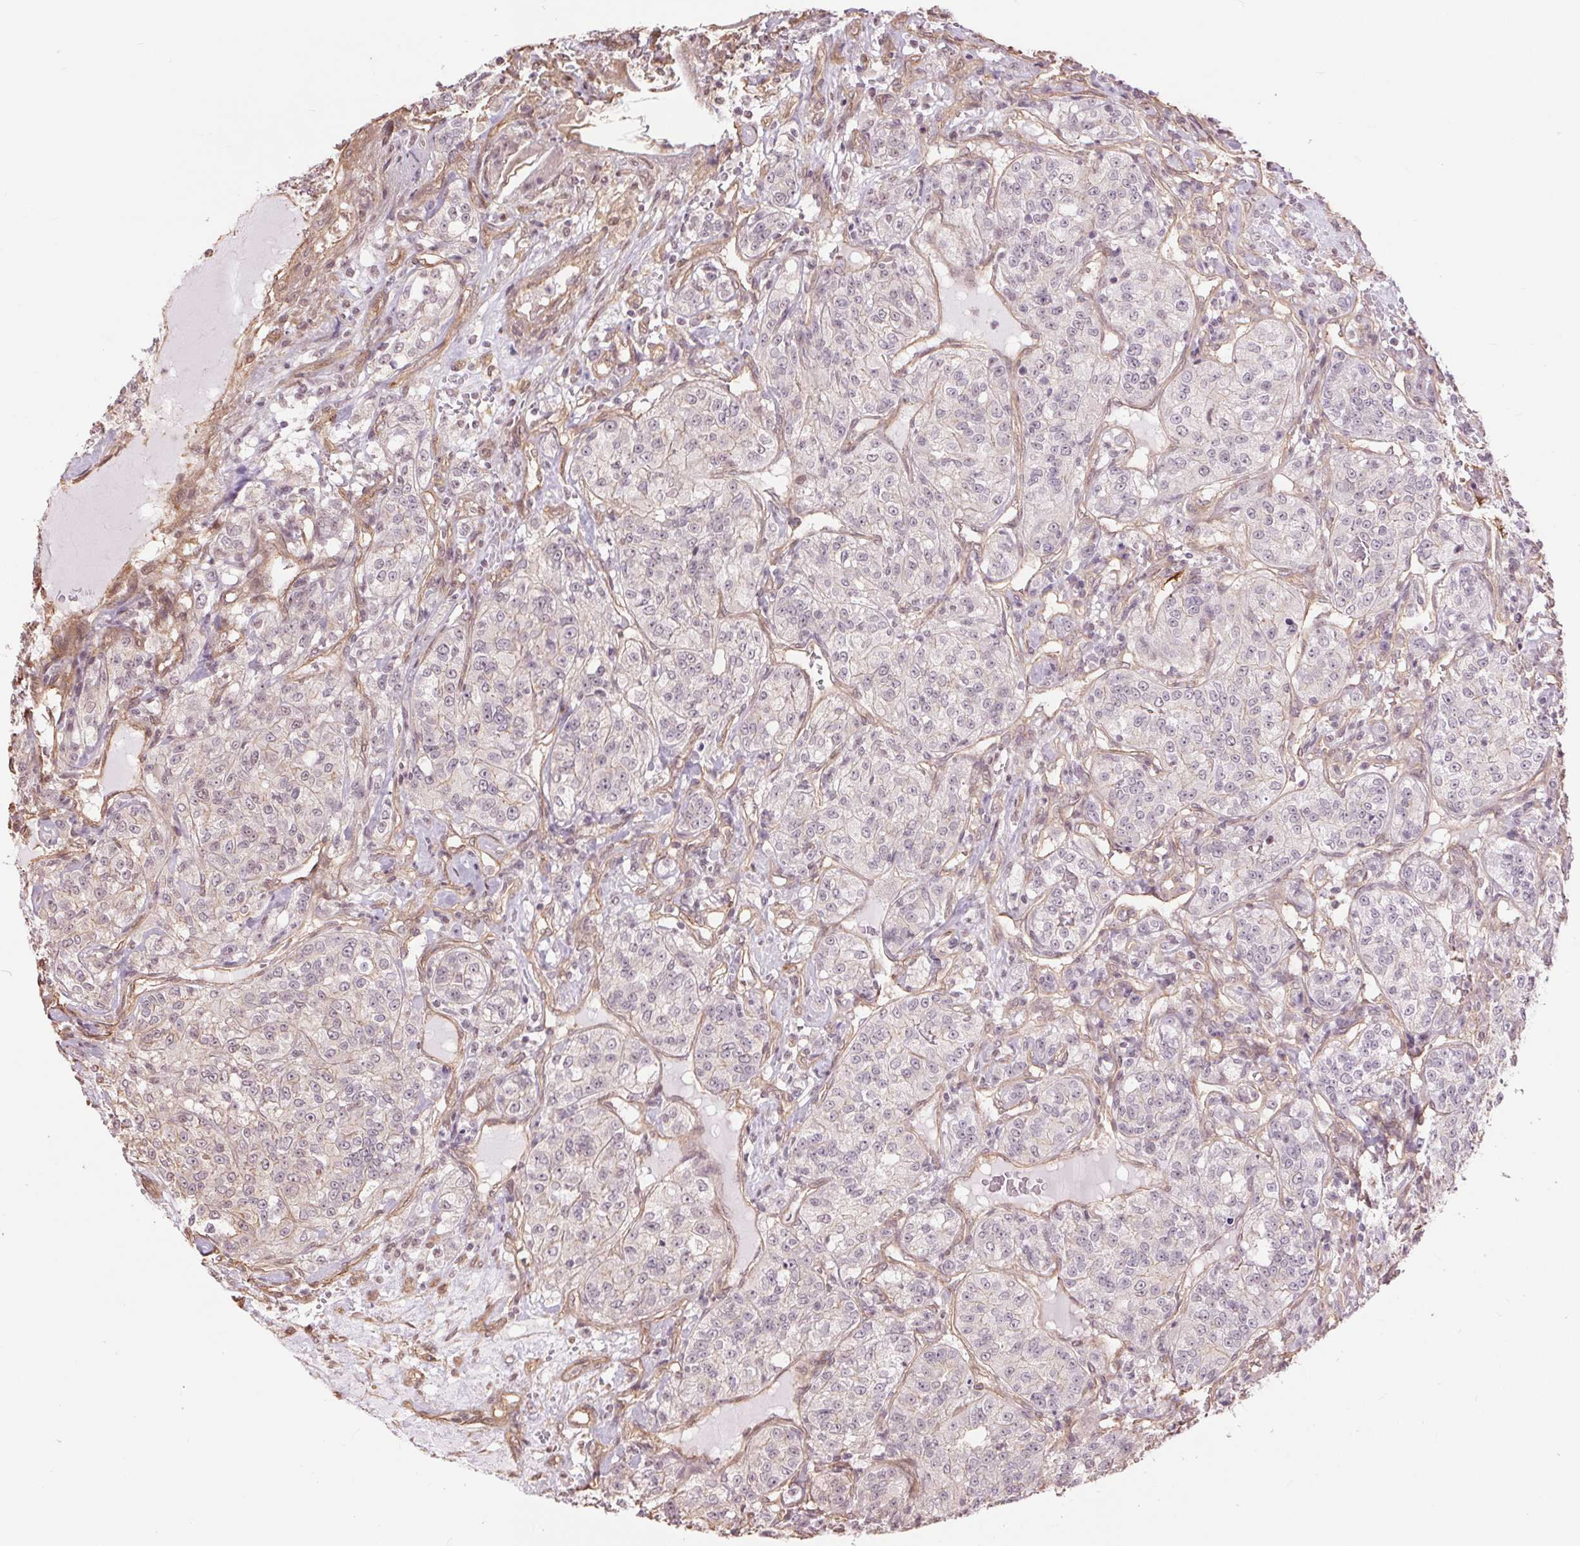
{"staining": {"intensity": "negative", "quantity": "none", "location": "none"}, "tissue": "renal cancer", "cell_type": "Tumor cells", "image_type": "cancer", "snomed": [{"axis": "morphology", "description": "Adenocarcinoma, NOS"}, {"axis": "topography", "description": "Kidney"}], "caption": "Tumor cells show no significant expression in renal cancer (adenocarcinoma). The staining is performed using DAB brown chromogen with nuclei counter-stained in using hematoxylin.", "gene": "PALM", "patient": {"sex": "female", "age": 63}}